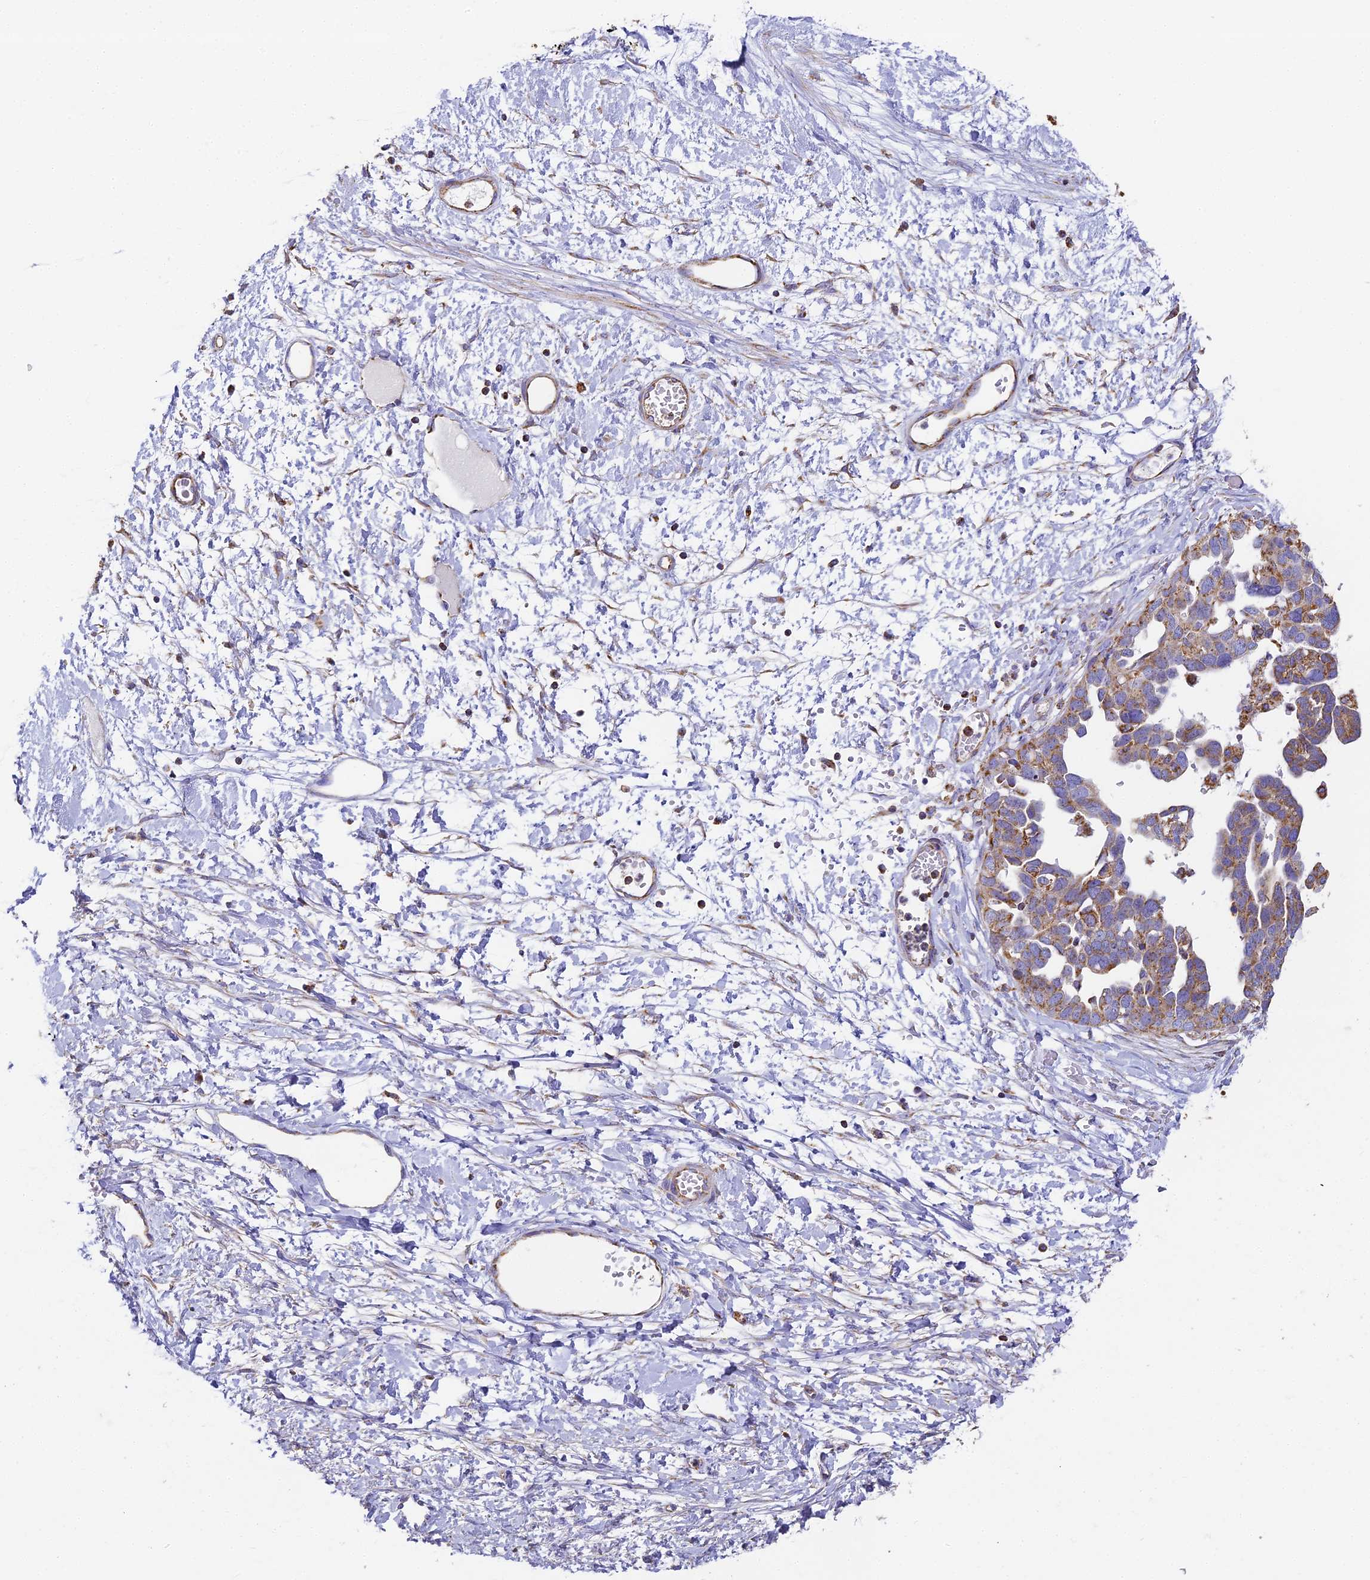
{"staining": {"intensity": "moderate", "quantity": ">75%", "location": "cytoplasmic/membranous"}, "tissue": "ovarian cancer", "cell_type": "Tumor cells", "image_type": "cancer", "snomed": [{"axis": "morphology", "description": "Cystadenocarcinoma, serous, NOS"}, {"axis": "topography", "description": "Ovary"}], "caption": "A brown stain labels moderate cytoplasmic/membranous expression of a protein in ovarian serous cystadenocarcinoma tumor cells.", "gene": "COX6C", "patient": {"sex": "female", "age": 54}}